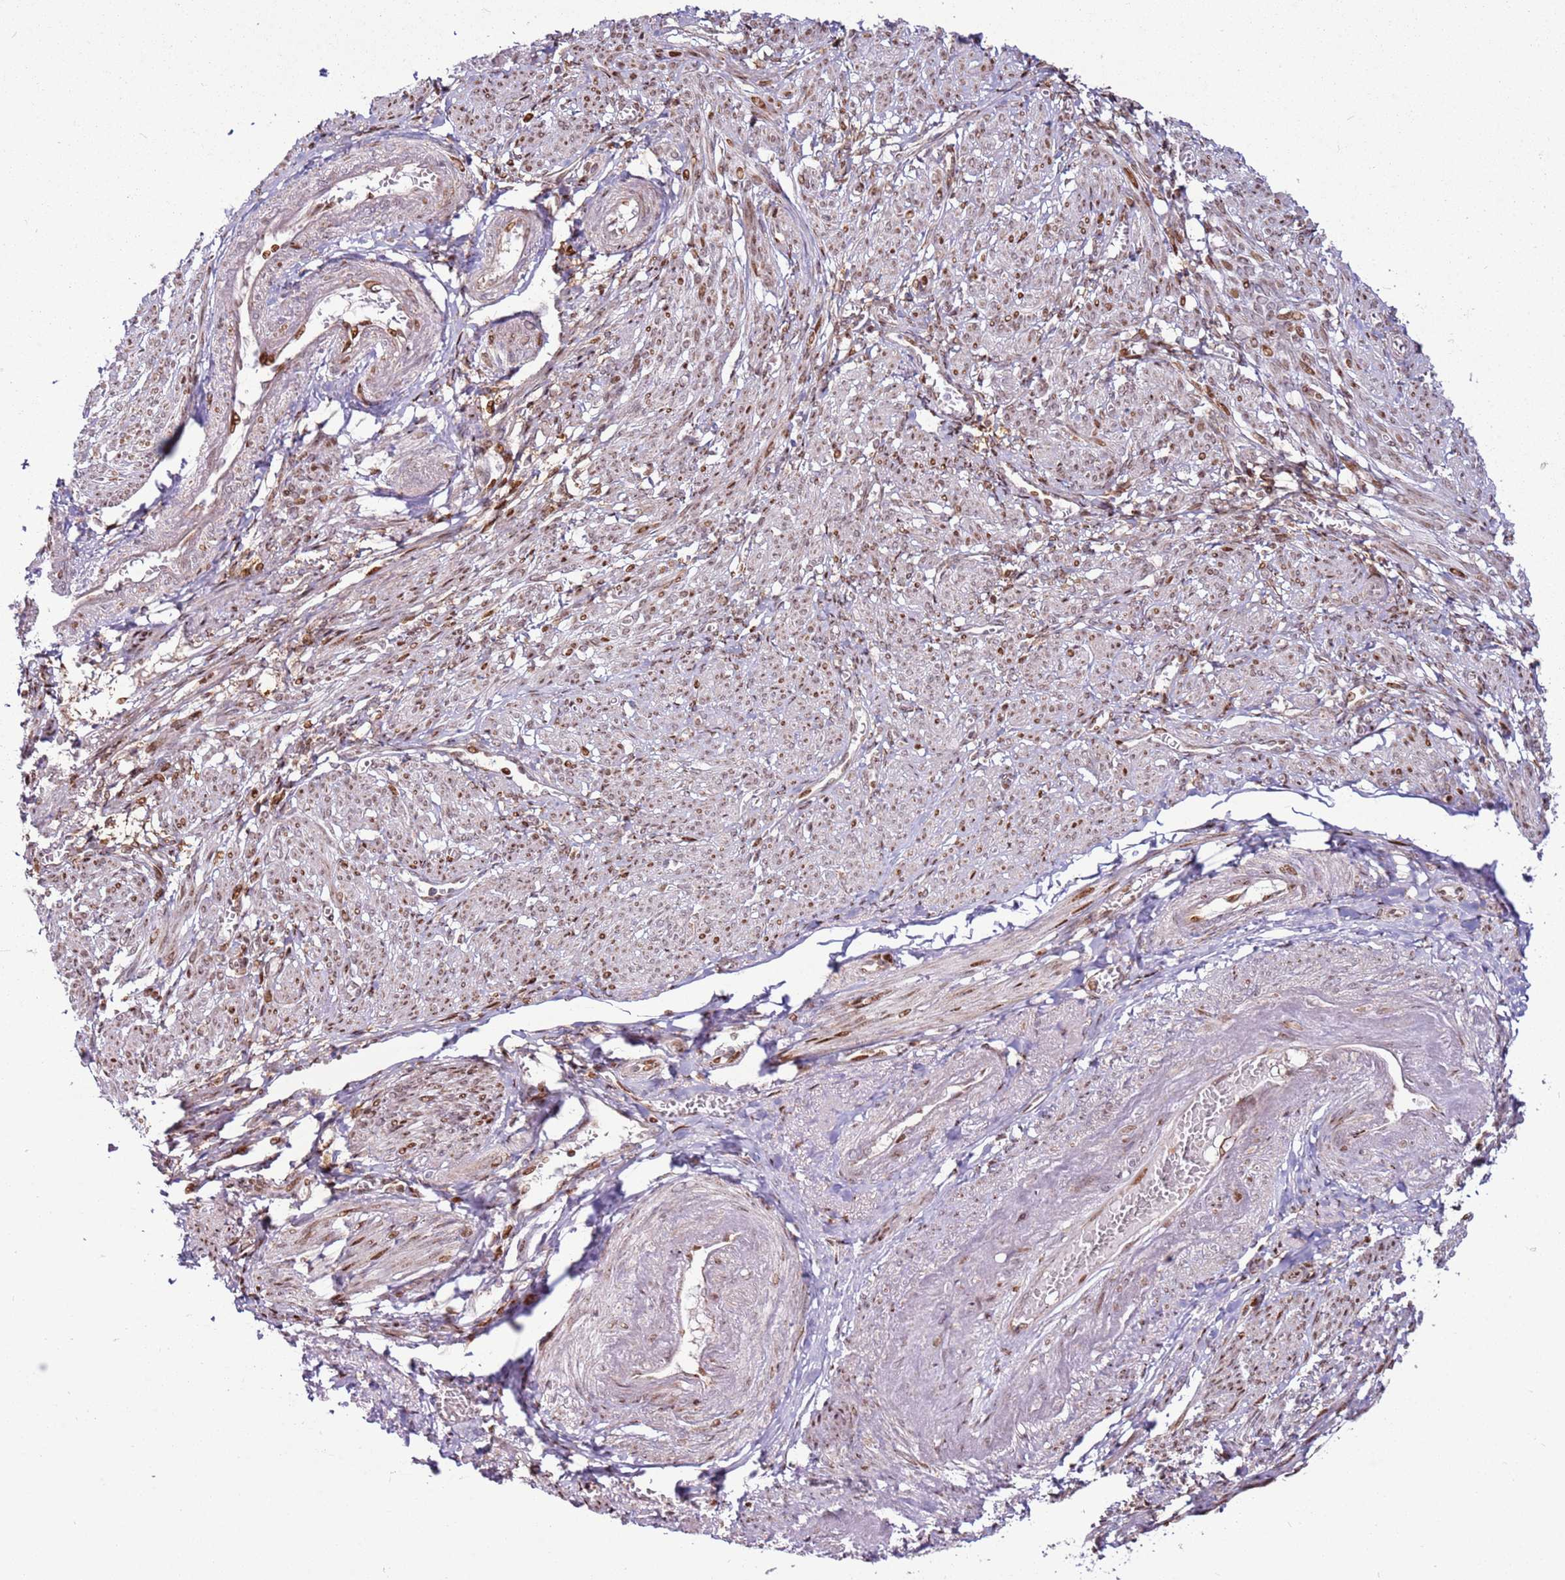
{"staining": {"intensity": "moderate", "quantity": "25%-75%", "location": "cytoplasmic/membranous,nuclear"}, "tissue": "smooth muscle", "cell_type": "Smooth muscle cells", "image_type": "normal", "snomed": [{"axis": "morphology", "description": "Normal tissue, NOS"}, {"axis": "topography", "description": "Smooth muscle"}], "caption": "Immunohistochemistry photomicrograph of normal human smooth muscle stained for a protein (brown), which reveals medium levels of moderate cytoplasmic/membranous,nuclear expression in about 25%-75% of smooth muscle cells.", "gene": "PCTP", "patient": {"sex": "female", "age": 39}}